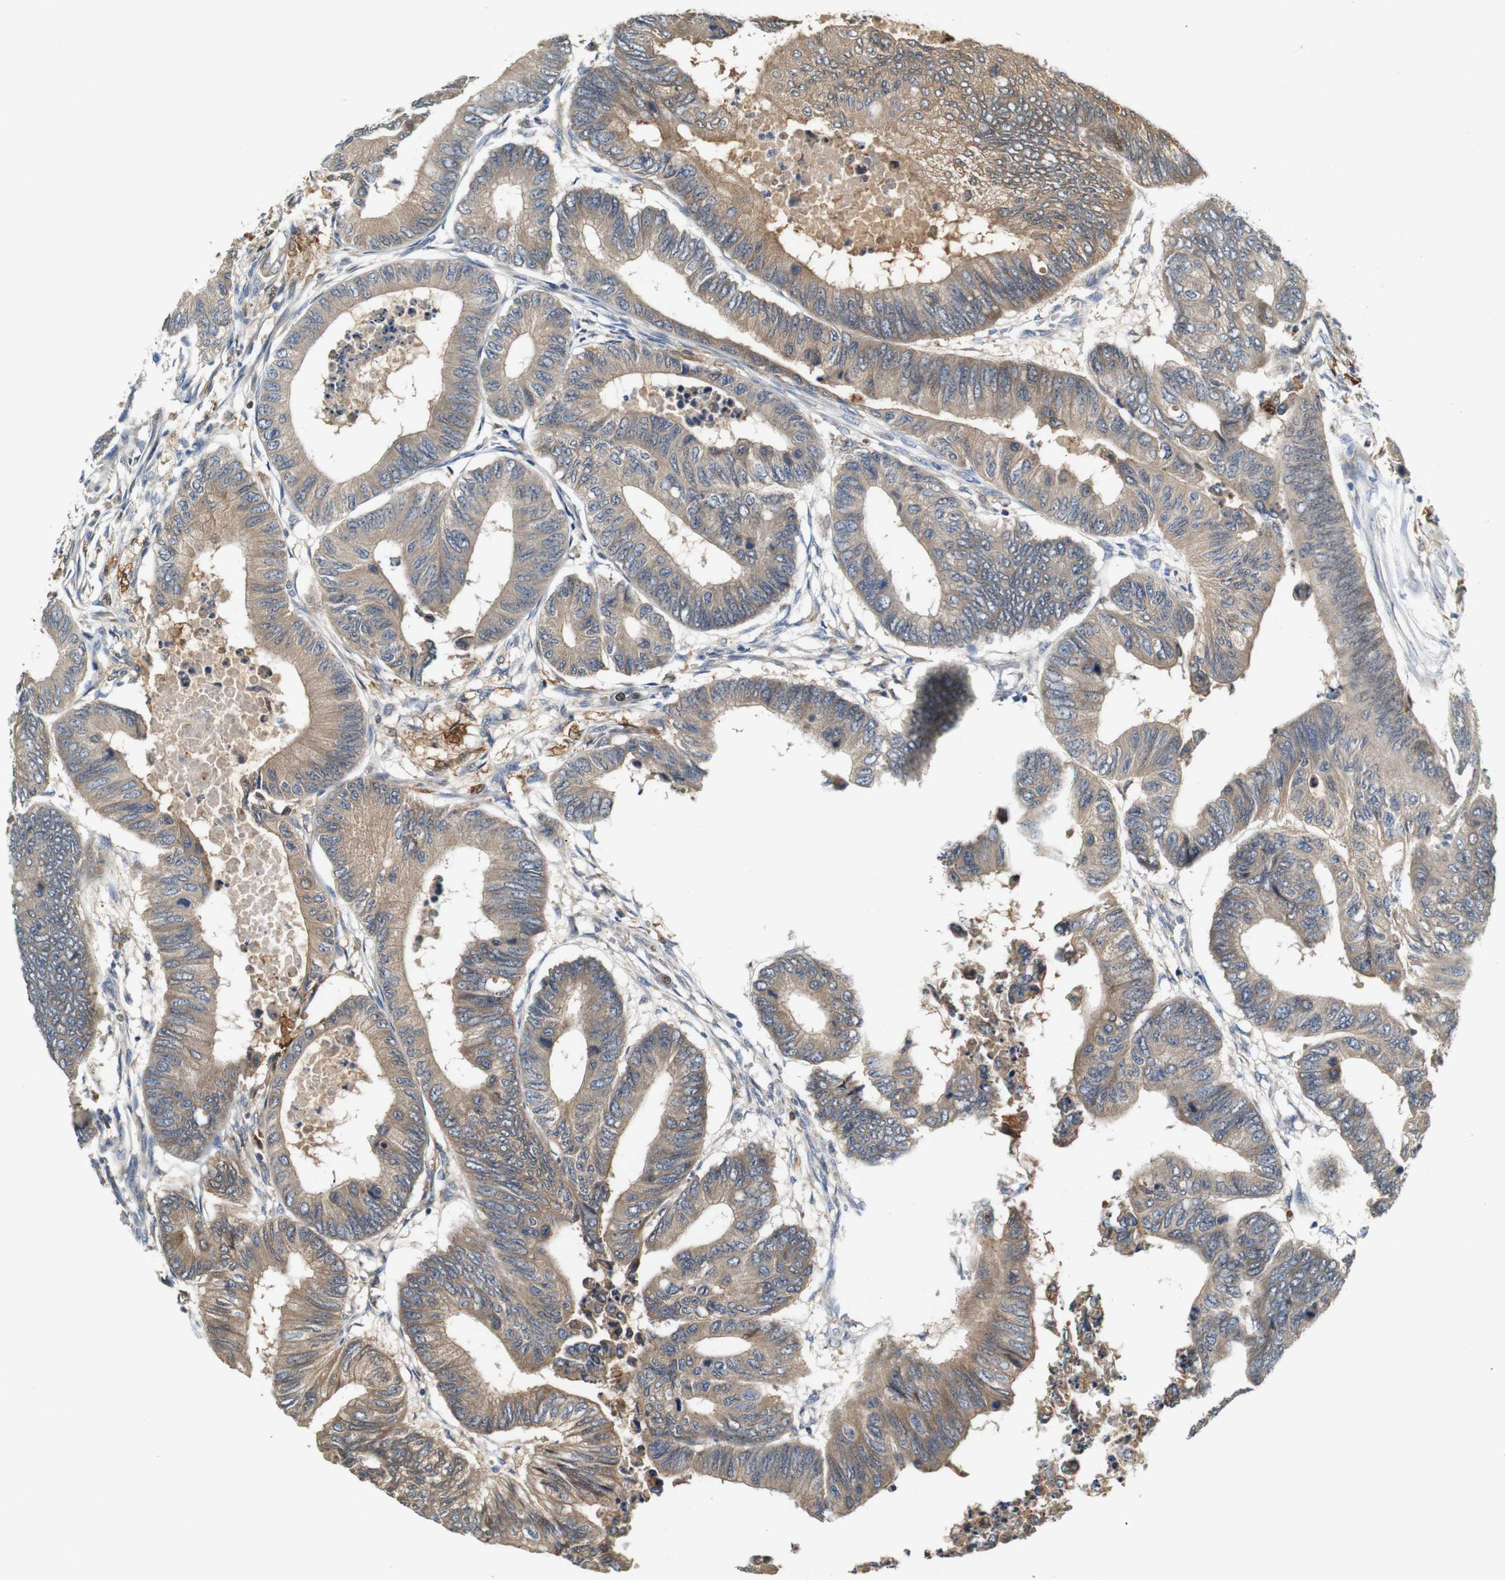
{"staining": {"intensity": "weak", "quantity": ">75%", "location": "cytoplasmic/membranous"}, "tissue": "colorectal cancer", "cell_type": "Tumor cells", "image_type": "cancer", "snomed": [{"axis": "morphology", "description": "Normal tissue, NOS"}, {"axis": "morphology", "description": "Adenocarcinoma, NOS"}, {"axis": "topography", "description": "Rectum"}, {"axis": "topography", "description": "Peripheral nerve tissue"}], "caption": "This image exhibits colorectal cancer (adenocarcinoma) stained with IHC to label a protein in brown. The cytoplasmic/membranous of tumor cells show weak positivity for the protein. Nuclei are counter-stained blue.", "gene": "NEBL", "patient": {"sex": "male", "age": 92}}